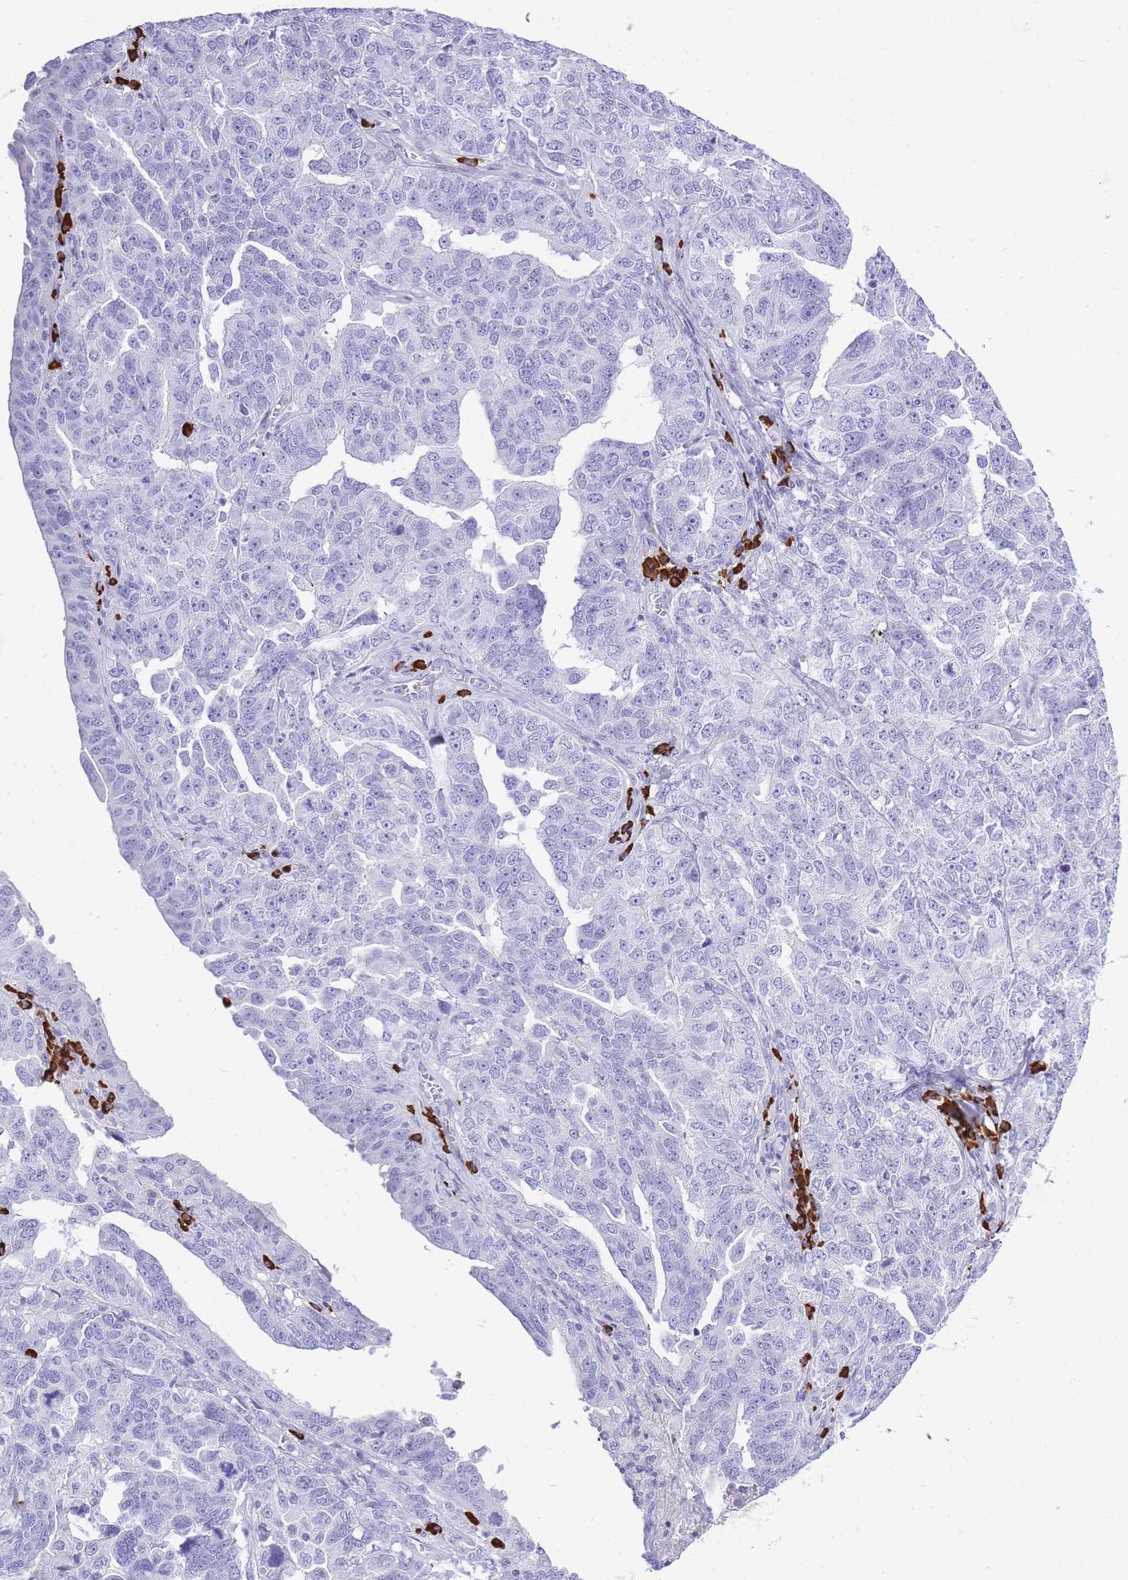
{"staining": {"intensity": "negative", "quantity": "none", "location": "none"}, "tissue": "ovarian cancer", "cell_type": "Tumor cells", "image_type": "cancer", "snomed": [{"axis": "morphology", "description": "Carcinoma, endometroid"}, {"axis": "topography", "description": "Ovary"}], "caption": "Tumor cells show no significant protein staining in ovarian cancer (endometroid carcinoma).", "gene": "ZFP62", "patient": {"sex": "female", "age": 62}}